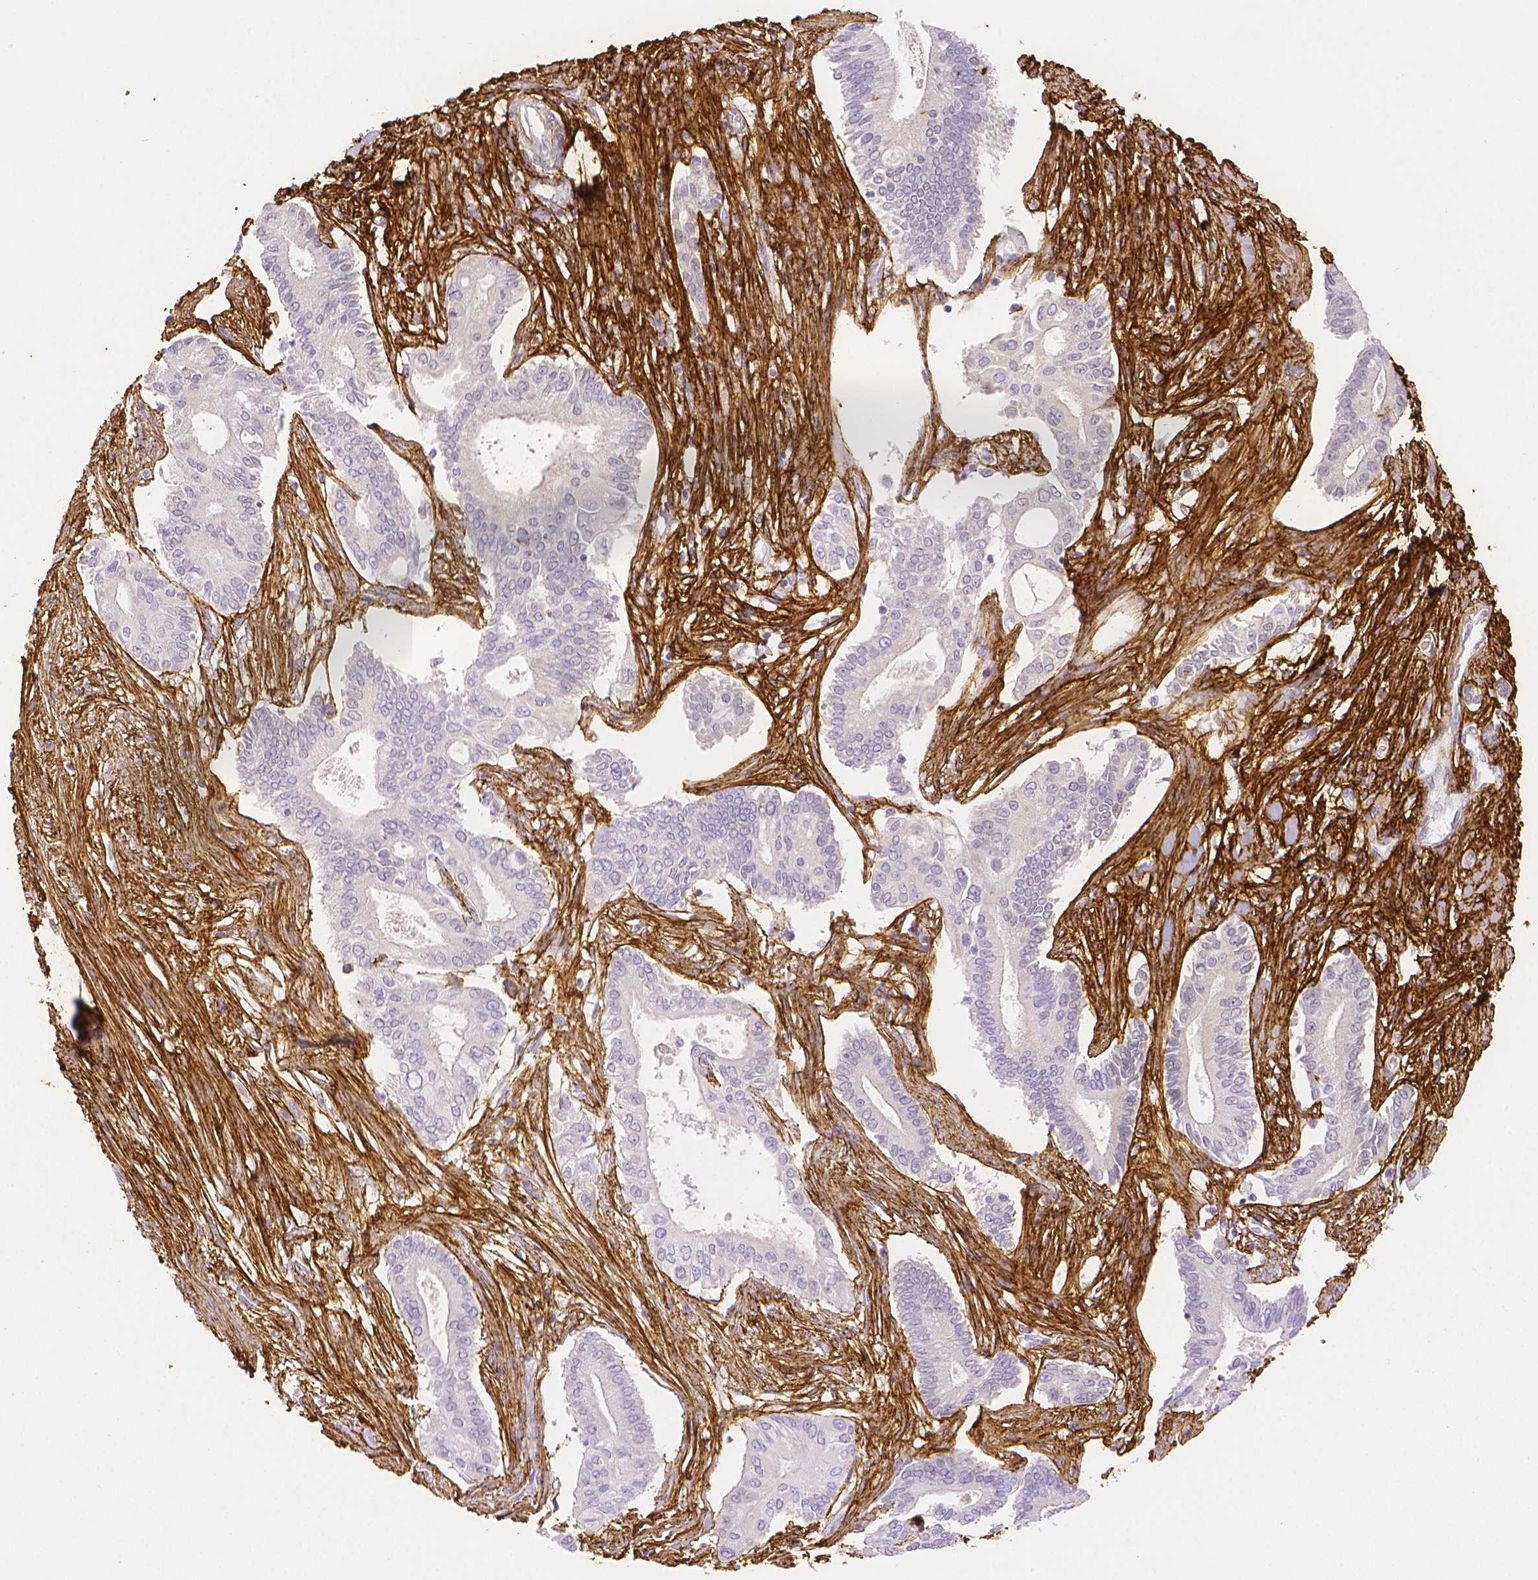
{"staining": {"intensity": "negative", "quantity": "none", "location": "none"}, "tissue": "pancreatic cancer", "cell_type": "Tumor cells", "image_type": "cancer", "snomed": [{"axis": "morphology", "description": "Adenocarcinoma, NOS"}, {"axis": "topography", "description": "Pancreas"}], "caption": "Immunohistochemistry (IHC) image of pancreatic cancer stained for a protein (brown), which displays no positivity in tumor cells.", "gene": "FBN1", "patient": {"sex": "female", "age": 68}}